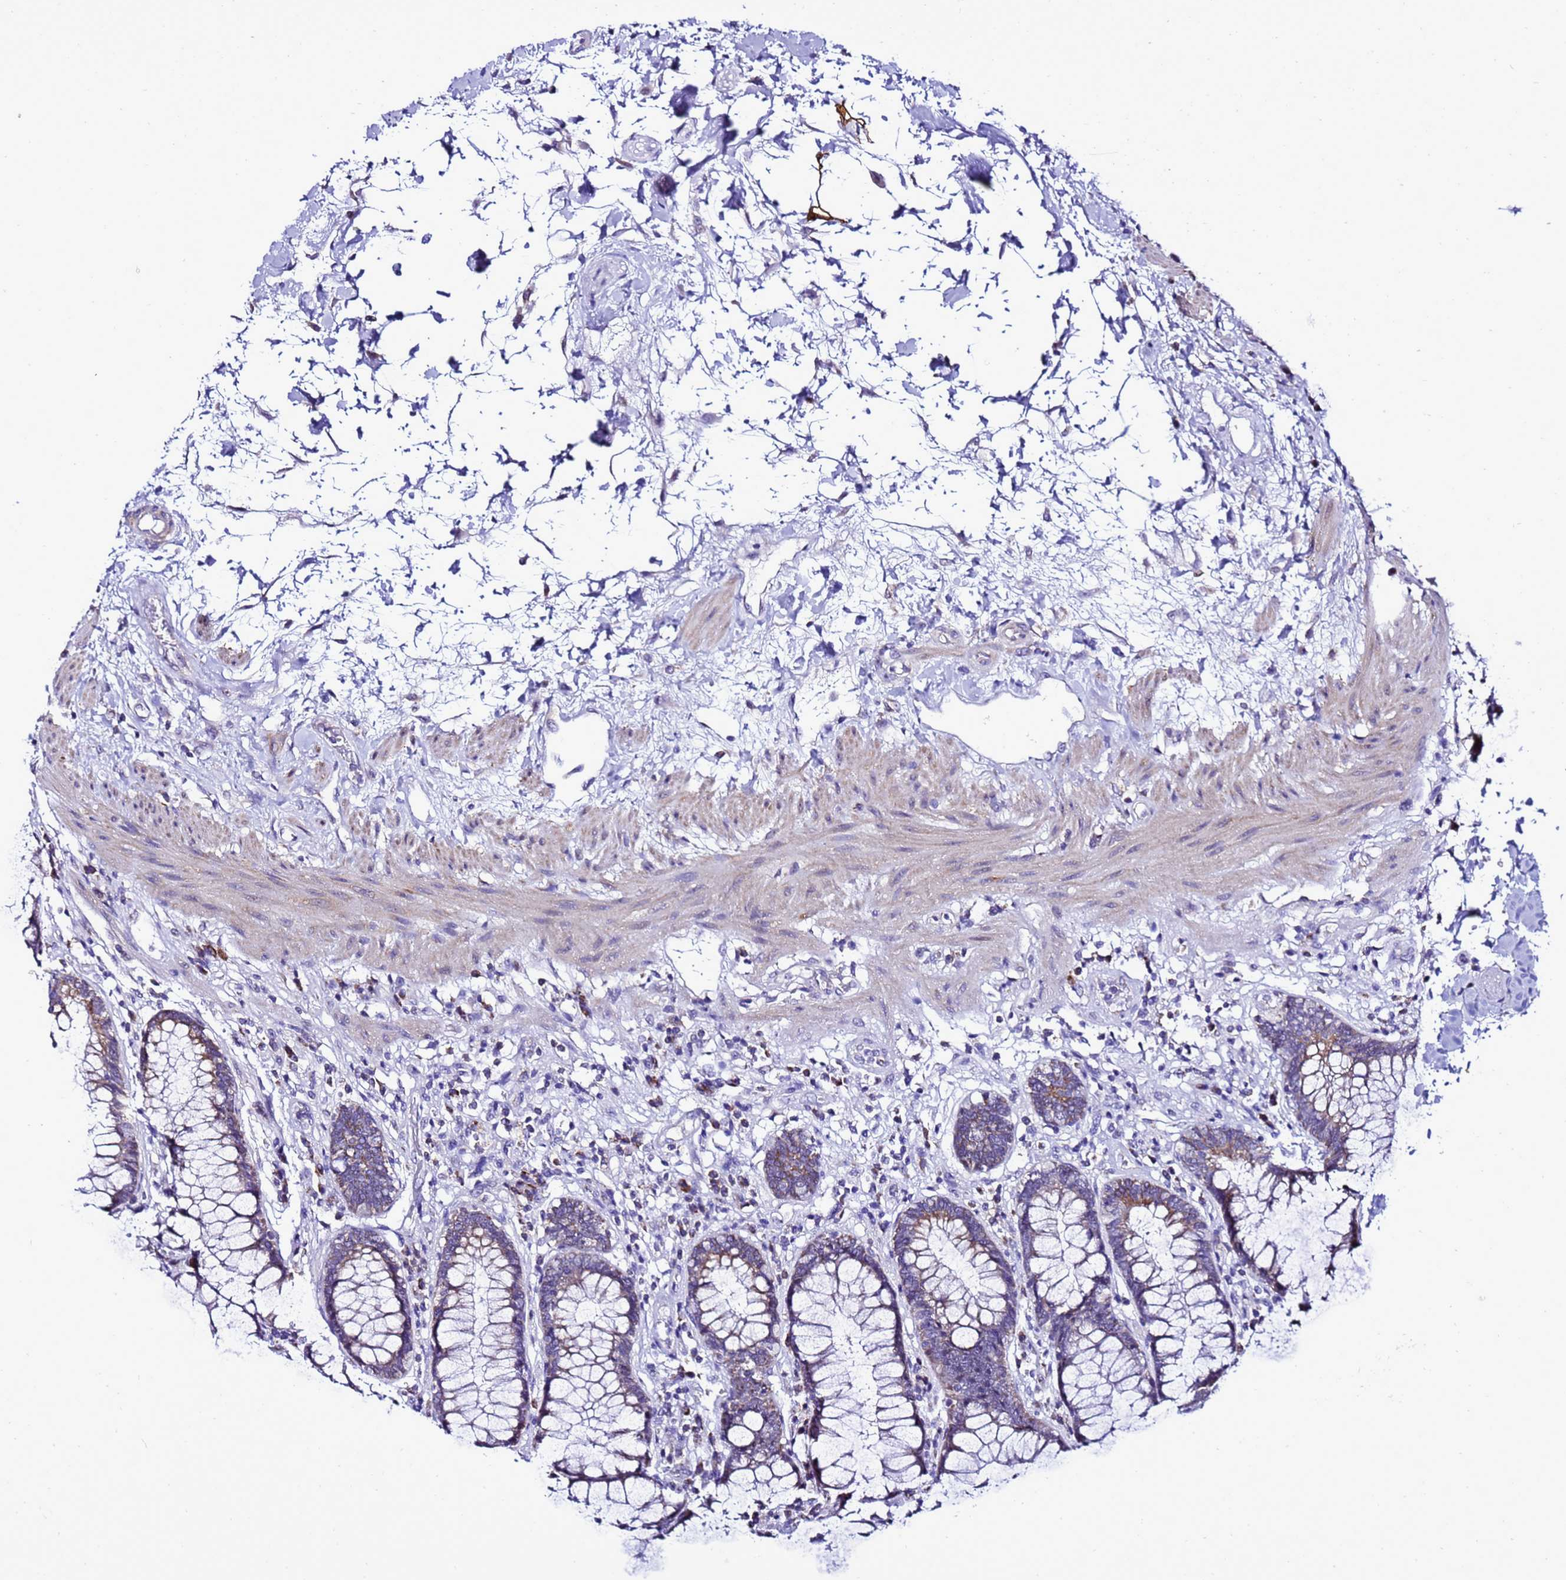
{"staining": {"intensity": "moderate", "quantity": ">75%", "location": "cytoplasmic/membranous"}, "tissue": "rectum", "cell_type": "Glandular cells", "image_type": "normal", "snomed": [{"axis": "morphology", "description": "Normal tissue, NOS"}, {"axis": "topography", "description": "Rectum"}], "caption": "A micrograph of human rectum stained for a protein shows moderate cytoplasmic/membranous brown staining in glandular cells.", "gene": "DPH6", "patient": {"sex": "male", "age": 64}}